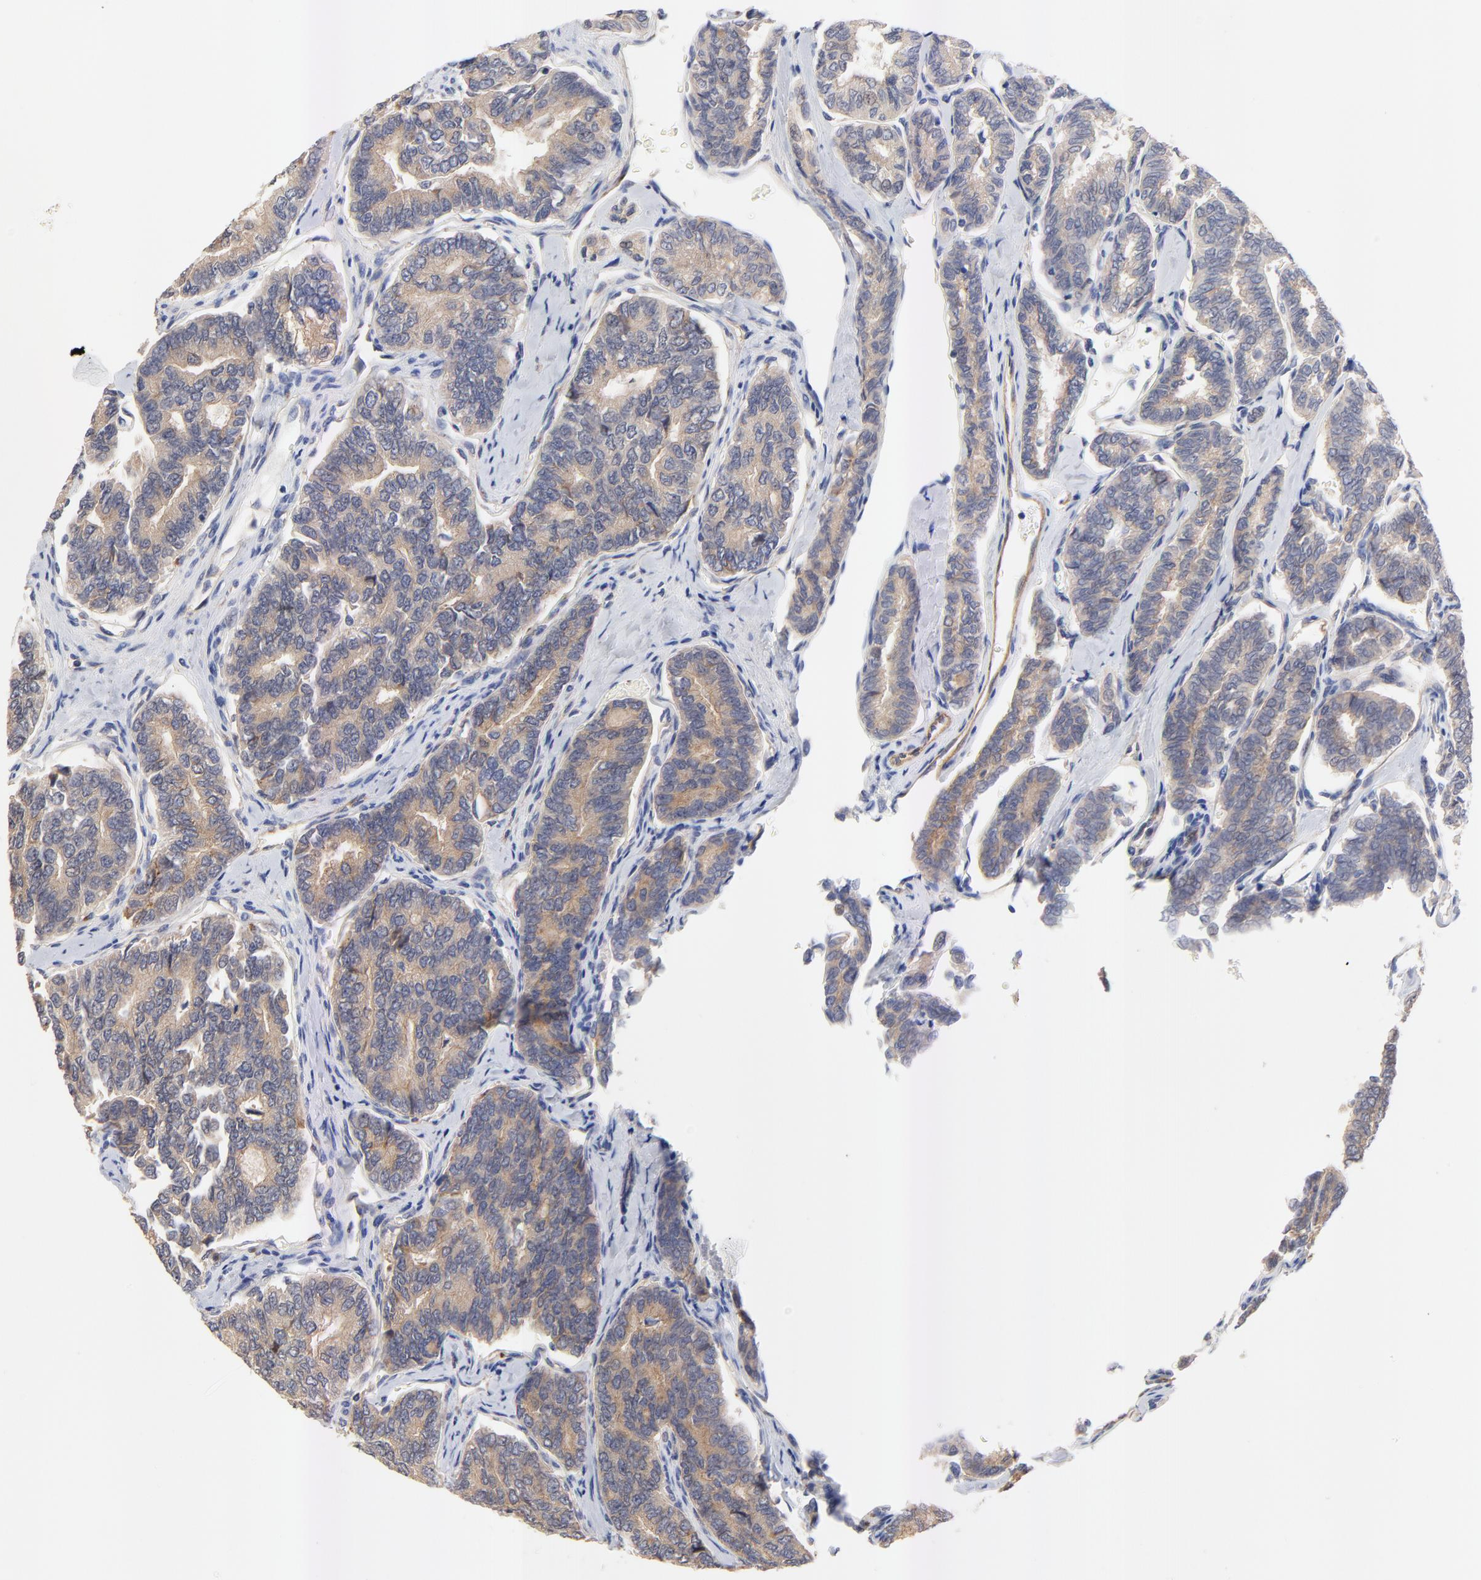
{"staining": {"intensity": "moderate", "quantity": ">75%", "location": "cytoplasmic/membranous"}, "tissue": "thyroid cancer", "cell_type": "Tumor cells", "image_type": "cancer", "snomed": [{"axis": "morphology", "description": "Papillary adenocarcinoma, NOS"}, {"axis": "topography", "description": "Thyroid gland"}], "caption": "Tumor cells demonstrate medium levels of moderate cytoplasmic/membranous expression in approximately >75% of cells in thyroid papillary adenocarcinoma. Ihc stains the protein of interest in brown and the nuclei are stained blue.", "gene": "FBXL2", "patient": {"sex": "female", "age": 35}}